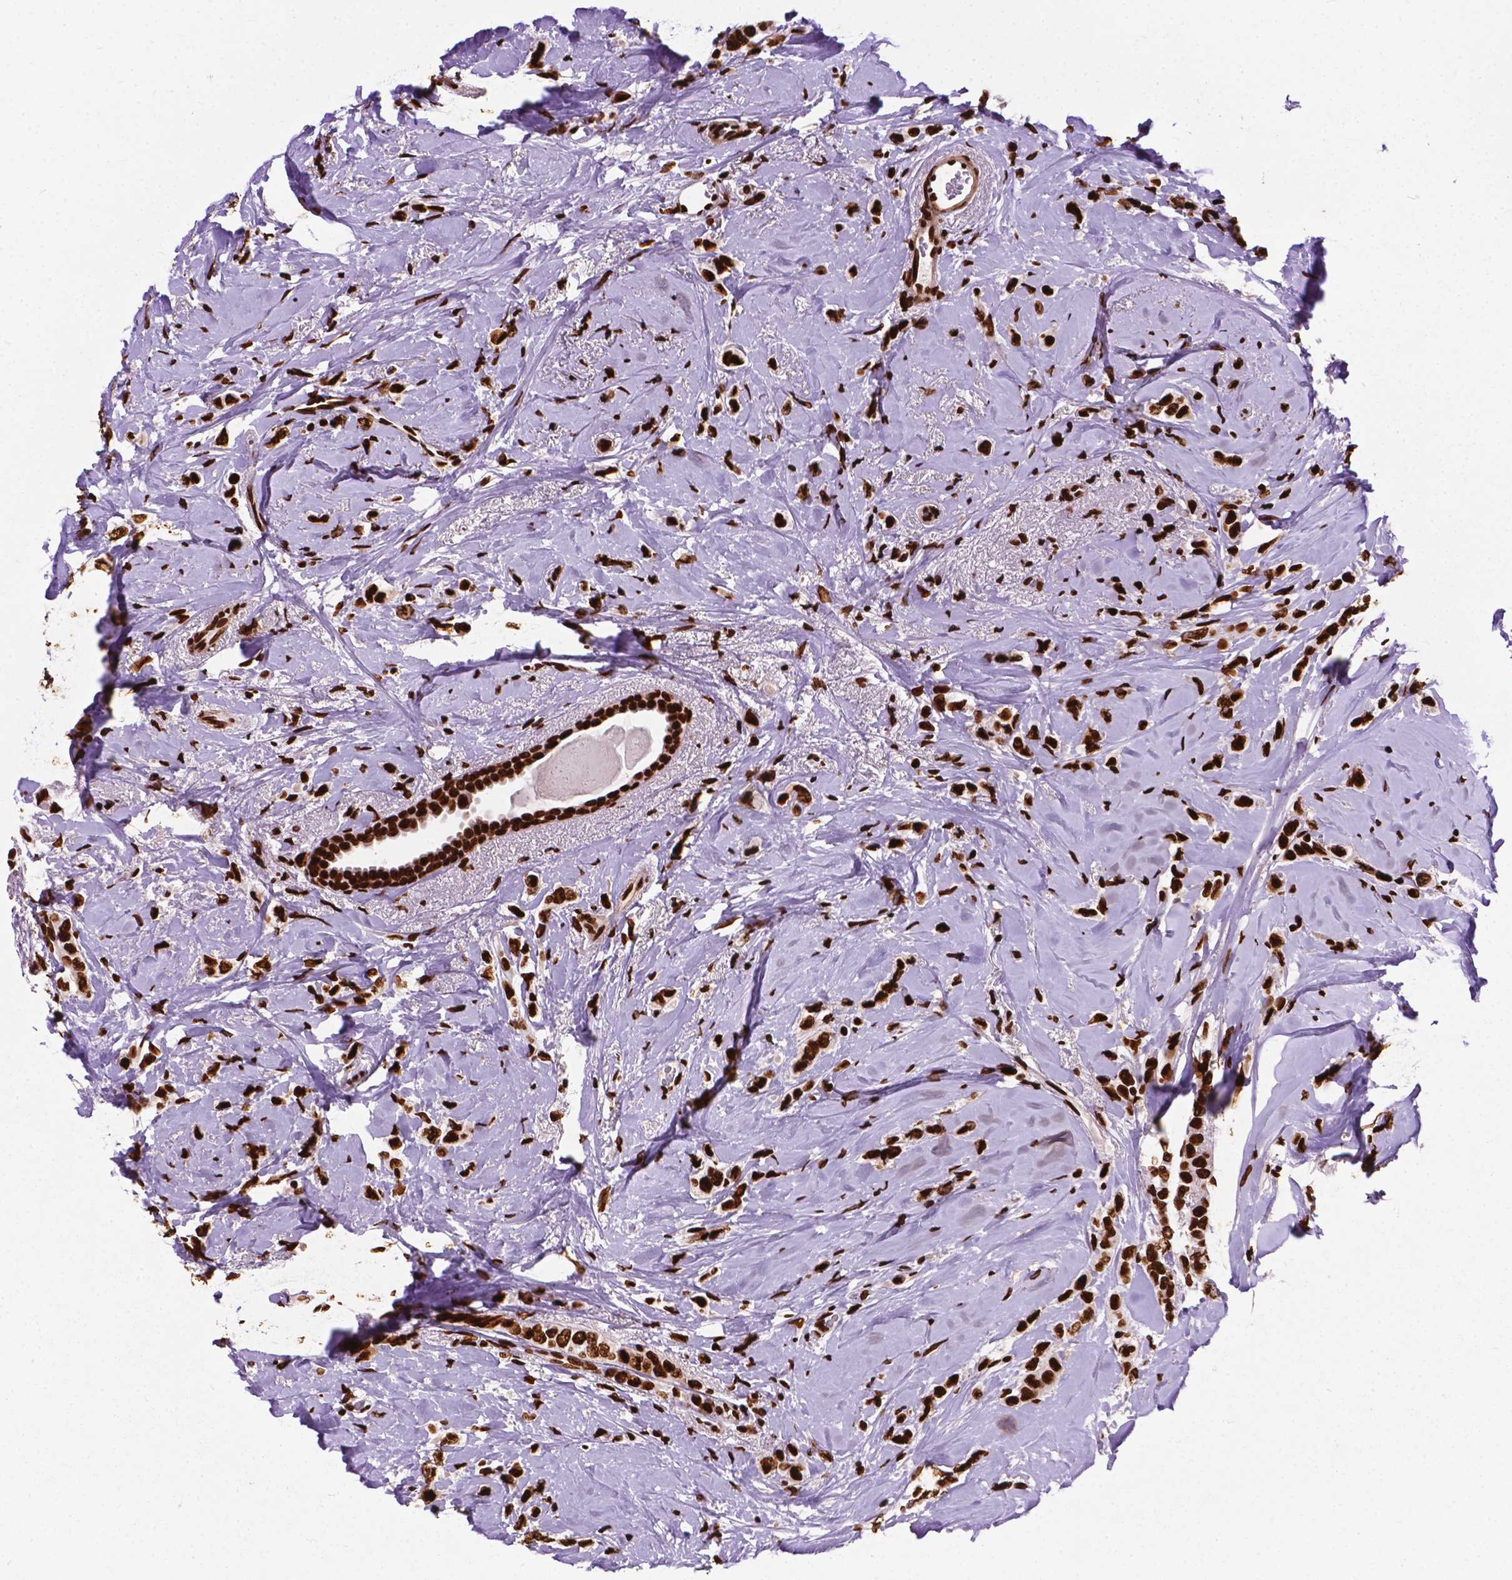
{"staining": {"intensity": "strong", "quantity": ">75%", "location": "nuclear"}, "tissue": "breast cancer", "cell_type": "Tumor cells", "image_type": "cancer", "snomed": [{"axis": "morphology", "description": "Lobular carcinoma"}, {"axis": "topography", "description": "Breast"}], "caption": "Immunohistochemistry (IHC) (DAB) staining of human breast cancer shows strong nuclear protein positivity in approximately >75% of tumor cells. (DAB (3,3'-diaminobenzidine) = brown stain, brightfield microscopy at high magnification).", "gene": "SMIM5", "patient": {"sex": "female", "age": 66}}